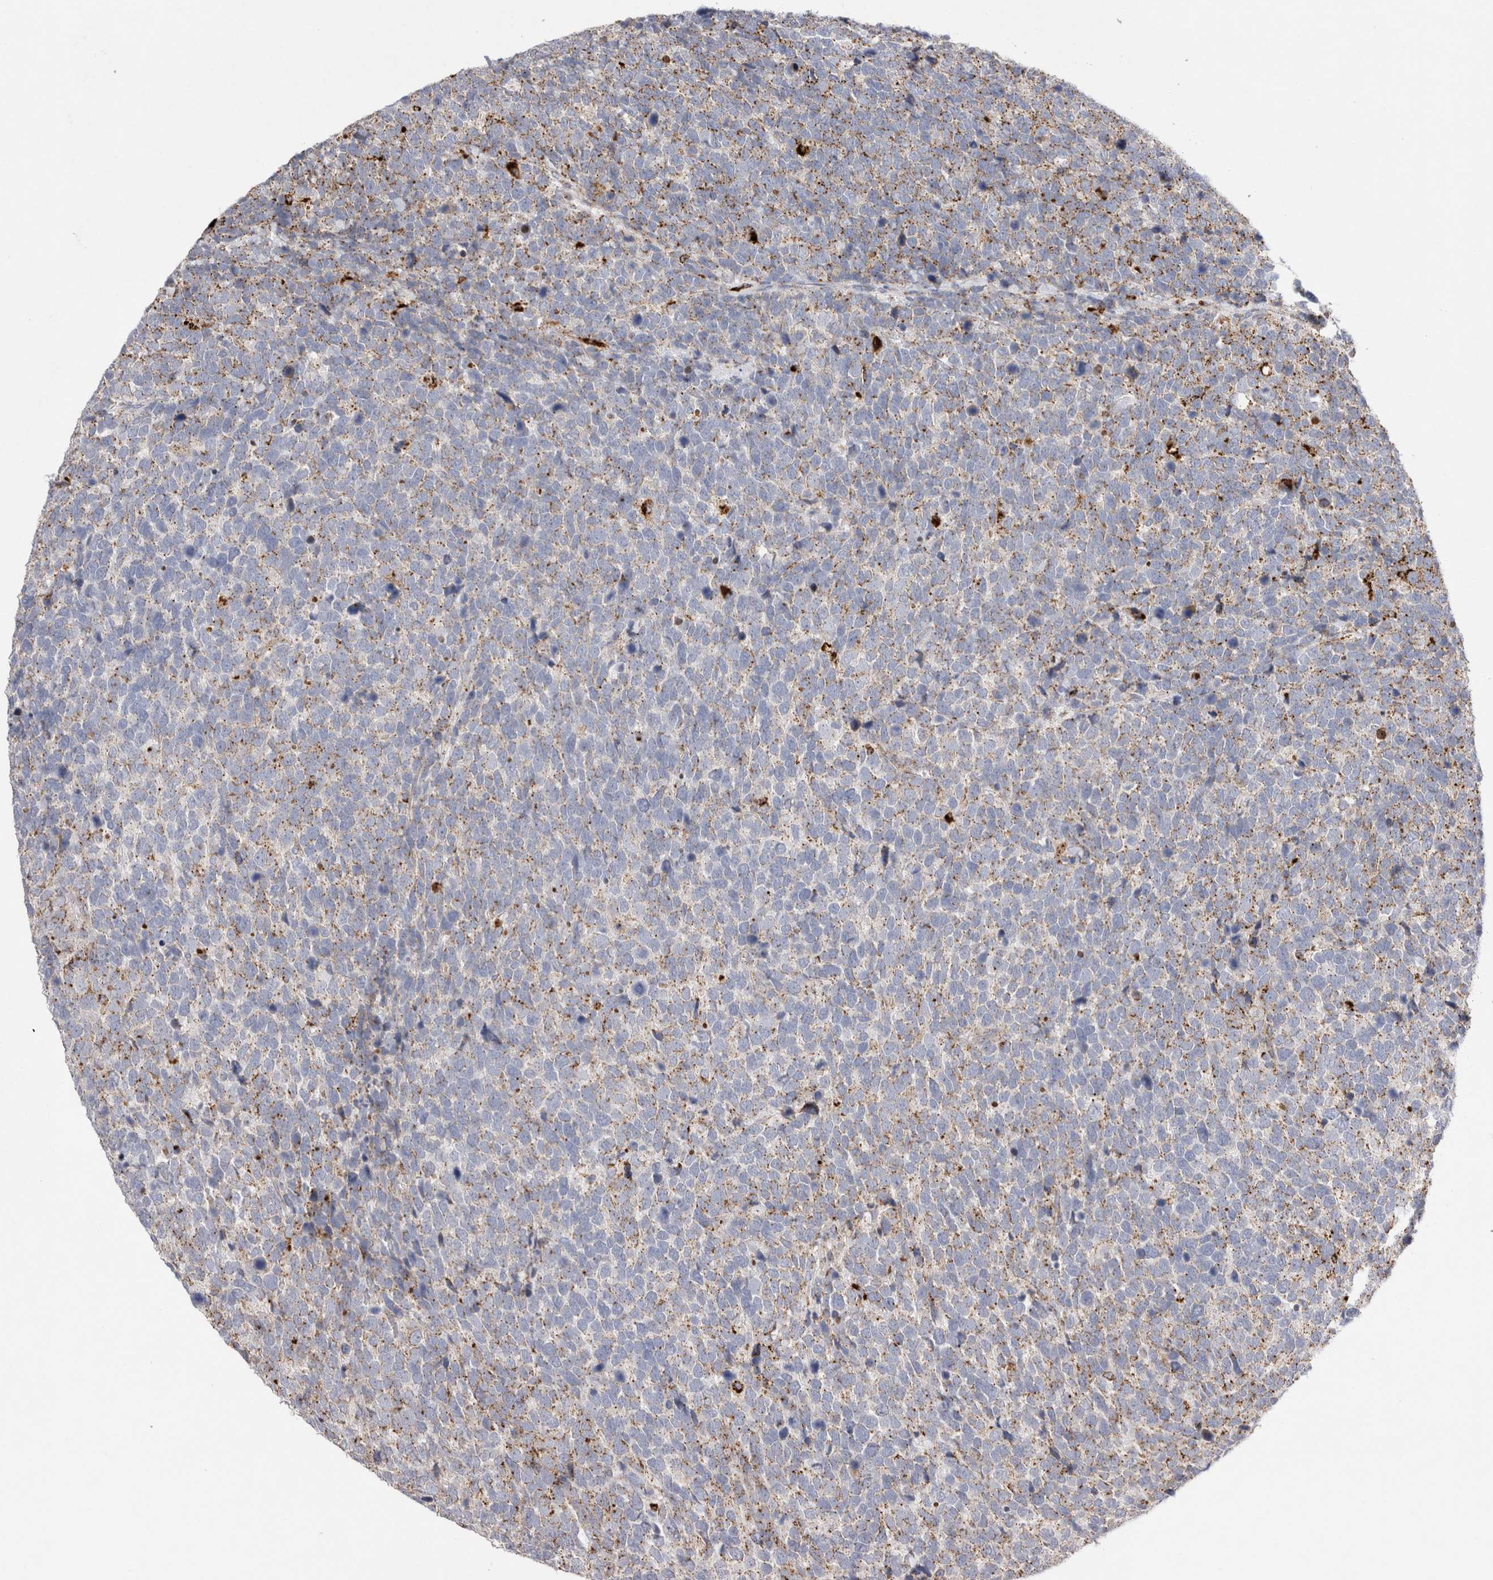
{"staining": {"intensity": "moderate", "quantity": "25%-75%", "location": "cytoplasmic/membranous"}, "tissue": "urothelial cancer", "cell_type": "Tumor cells", "image_type": "cancer", "snomed": [{"axis": "morphology", "description": "Urothelial carcinoma, High grade"}, {"axis": "topography", "description": "Urinary bladder"}], "caption": "Moderate cytoplasmic/membranous protein expression is seen in about 25%-75% of tumor cells in urothelial carcinoma (high-grade). (DAB IHC, brown staining for protein, blue staining for nuclei).", "gene": "CTSA", "patient": {"sex": "female", "age": 82}}